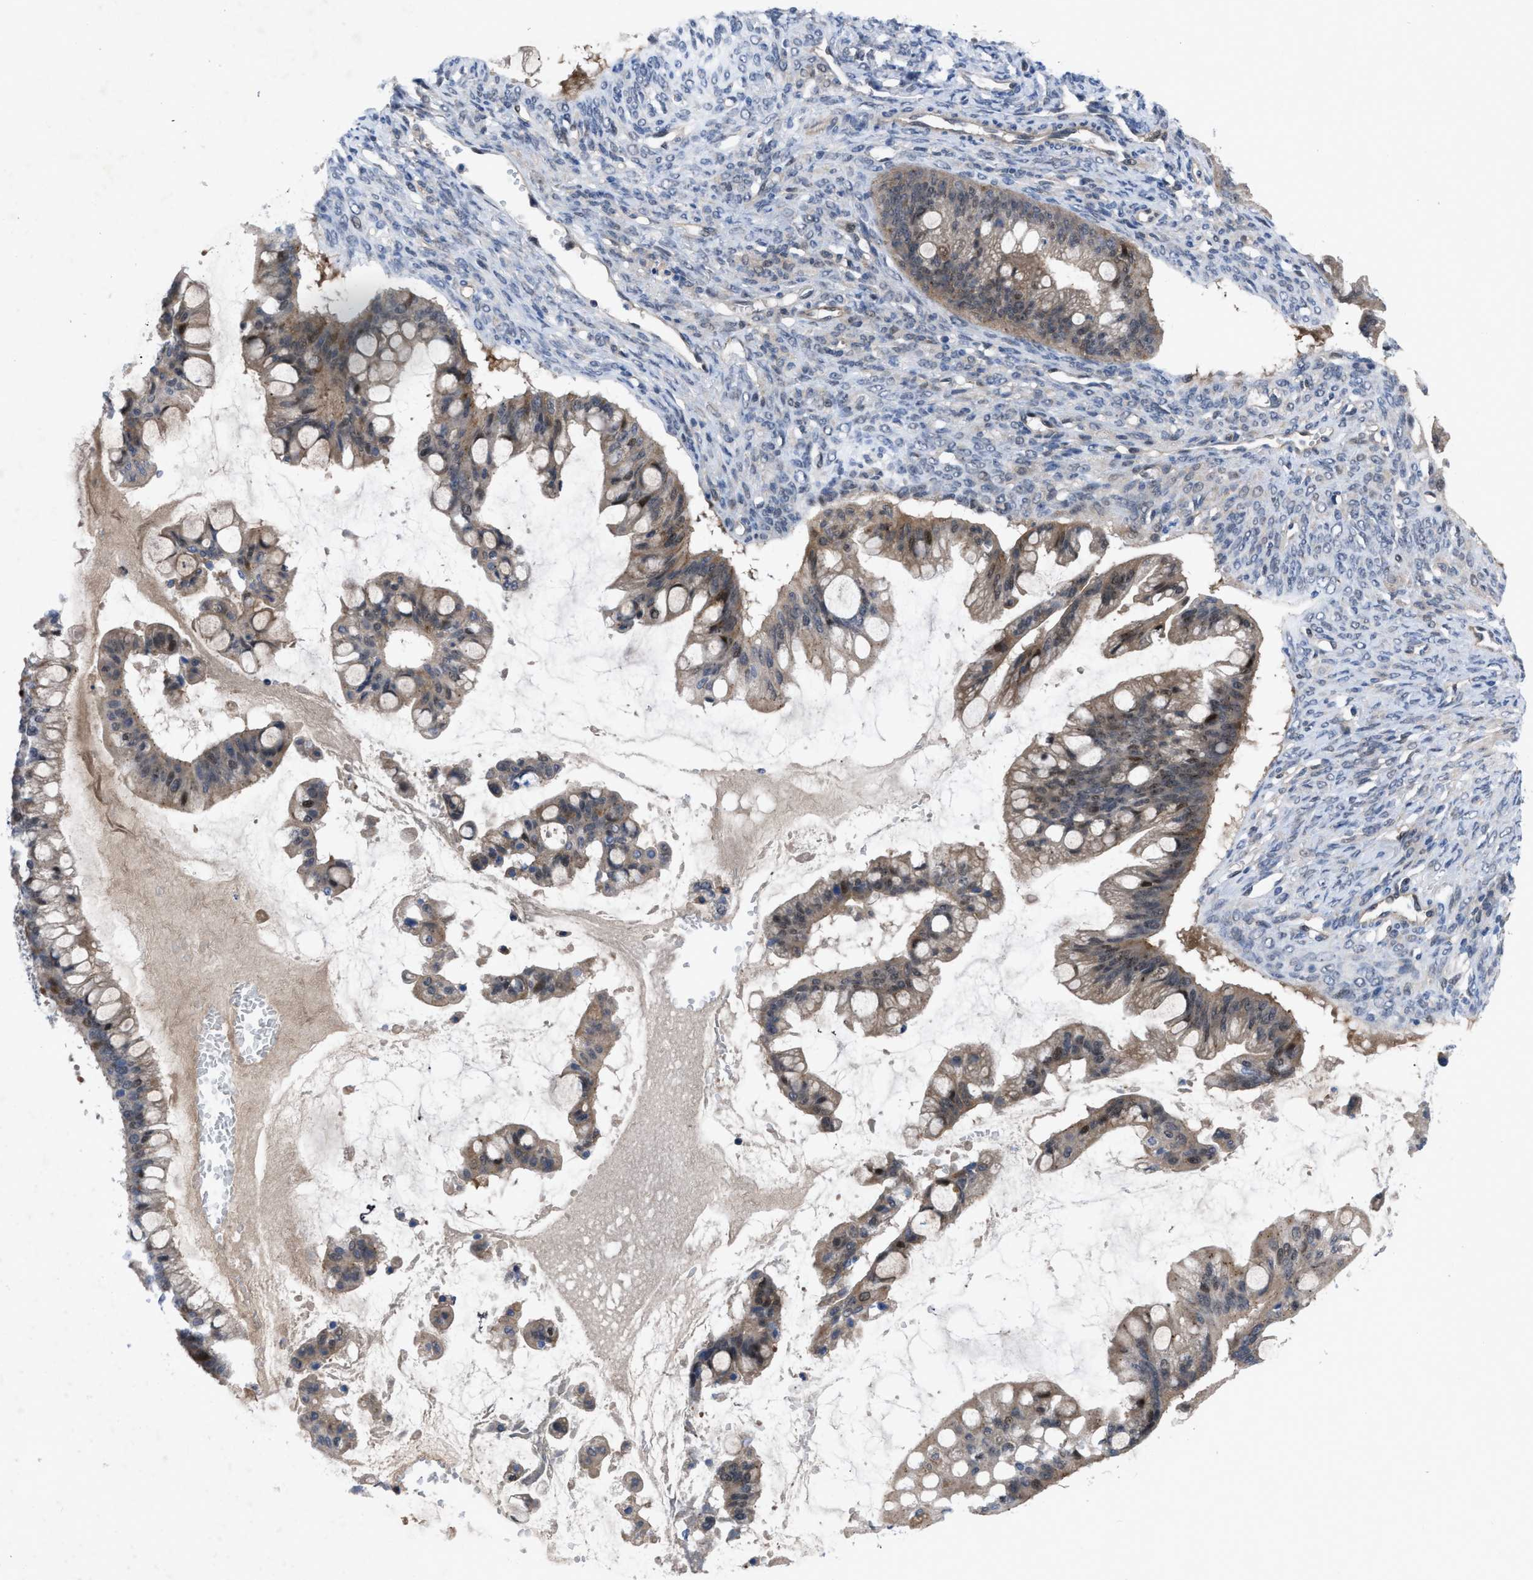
{"staining": {"intensity": "moderate", "quantity": ">75%", "location": "cytoplasmic/membranous"}, "tissue": "ovarian cancer", "cell_type": "Tumor cells", "image_type": "cancer", "snomed": [{"axis": "morphology", "description": "Cystadenocarcinoma, mucinous, NOS"}, {"axis": "topography", "description": "Ovary"}], "caption": "Human ovarian cancer (mucinous cystadenocarcinoma) stained with a brown dye reveals moderate cytoplasmic/membranous positive staining in about >75% of tumor cells.", "gene": "IL17RE", "patient": {"sex": "female", "age": 73}}